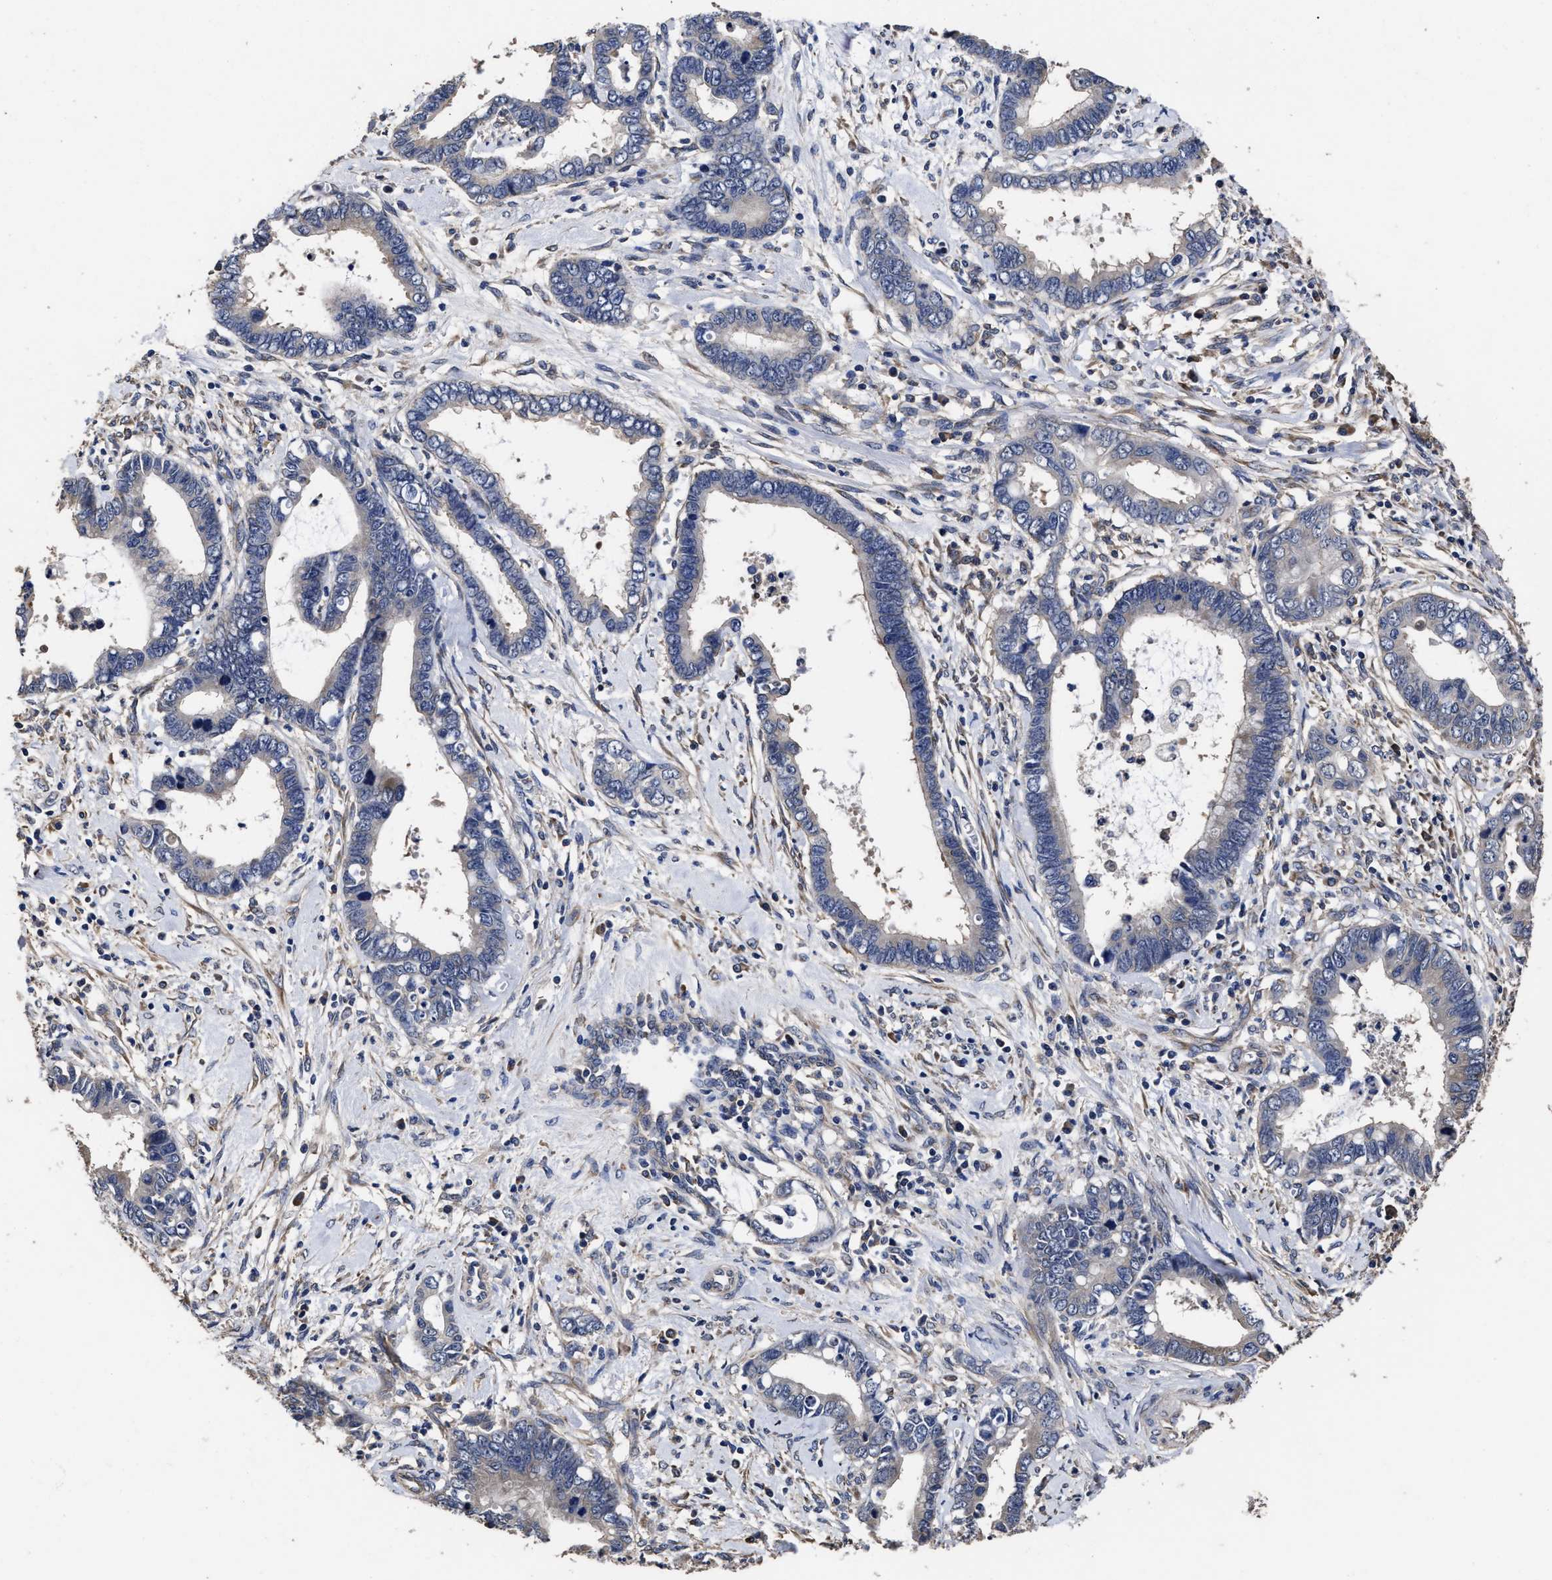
{"staining": {"intensity": "negative", "quantity": "none", "location": "none"}, "tissue": "cervical cancer", "cell_type": "Tumor cells", "image_type": "cancer", "snomed": [{"axis": "morphology", "description": "Adenocarcinoma, NOS"}, {"axis": "topography", "description": "Cervix"}], "caption": "Cervical cancer was stained to show a protein in brown. There is no significant staining in tumor cells. (Stains: DAB (3,3'-diaminobenzidine) IHC with hematoxylin counter stain, Microscopy: brightfield microscopy at high magnification).", "gene": "AVEN", "patient": {"sex": "female", "age": 44}}